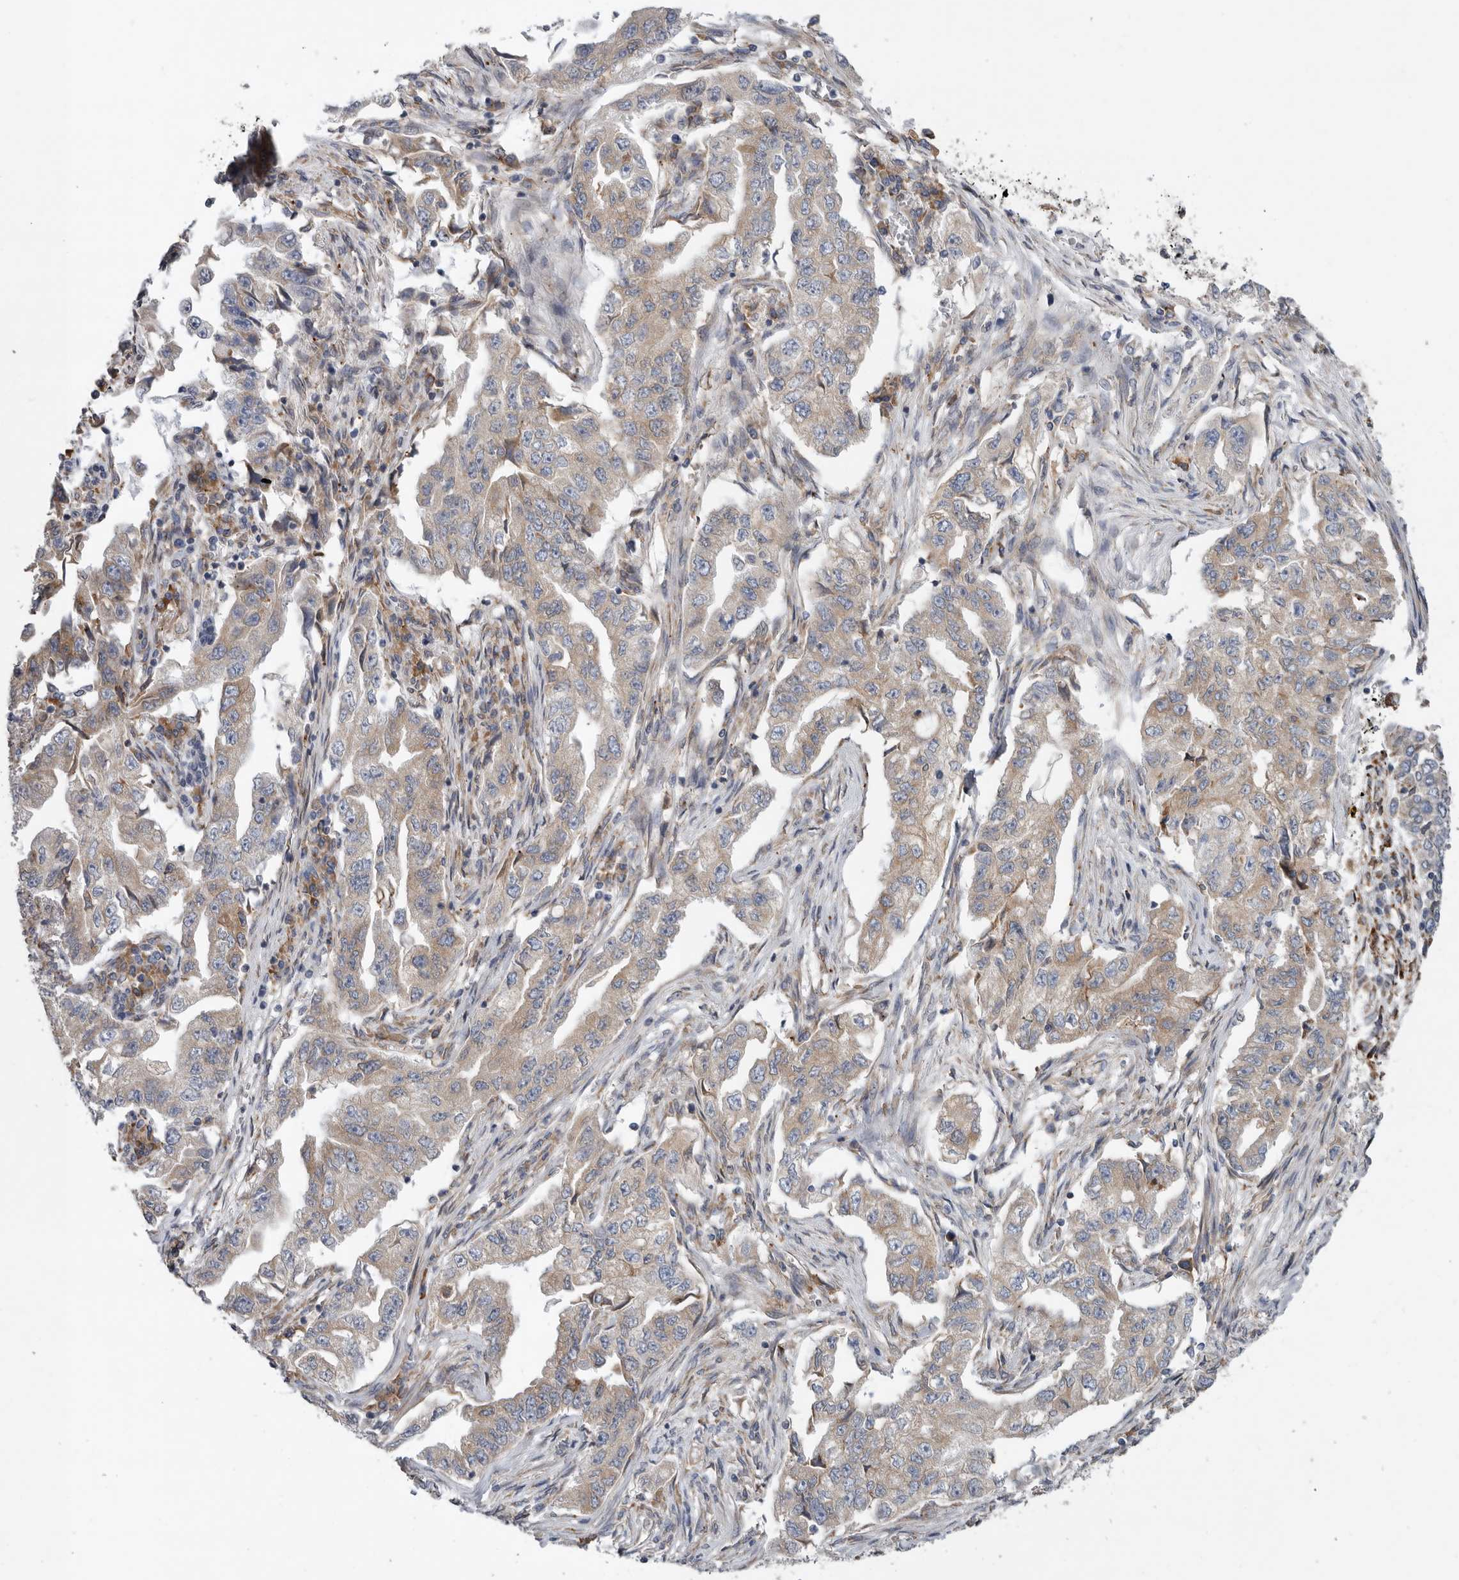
{"staining": {"intensity": "moderate", "quantity": "25%-75%", "location": "cytoplasmic/membranous"}, "tissue": "lung cancer", "cell_type": "Tumor cells", "image_type": "cancer", "snomed": [{"axis": "morphology", "description": "Adenocarcinoma, NOS"}, {"axis": "topography", "description": "Lung"}], "caption": "Lung adenocarcinoma stained for a protein (brown) shows moderate cytoplasmic/membranous positive positivity in approximately 25%-75% of tumor cells.", "gene": "GANAB", "patient": {"sex": "female", "age": 51}}